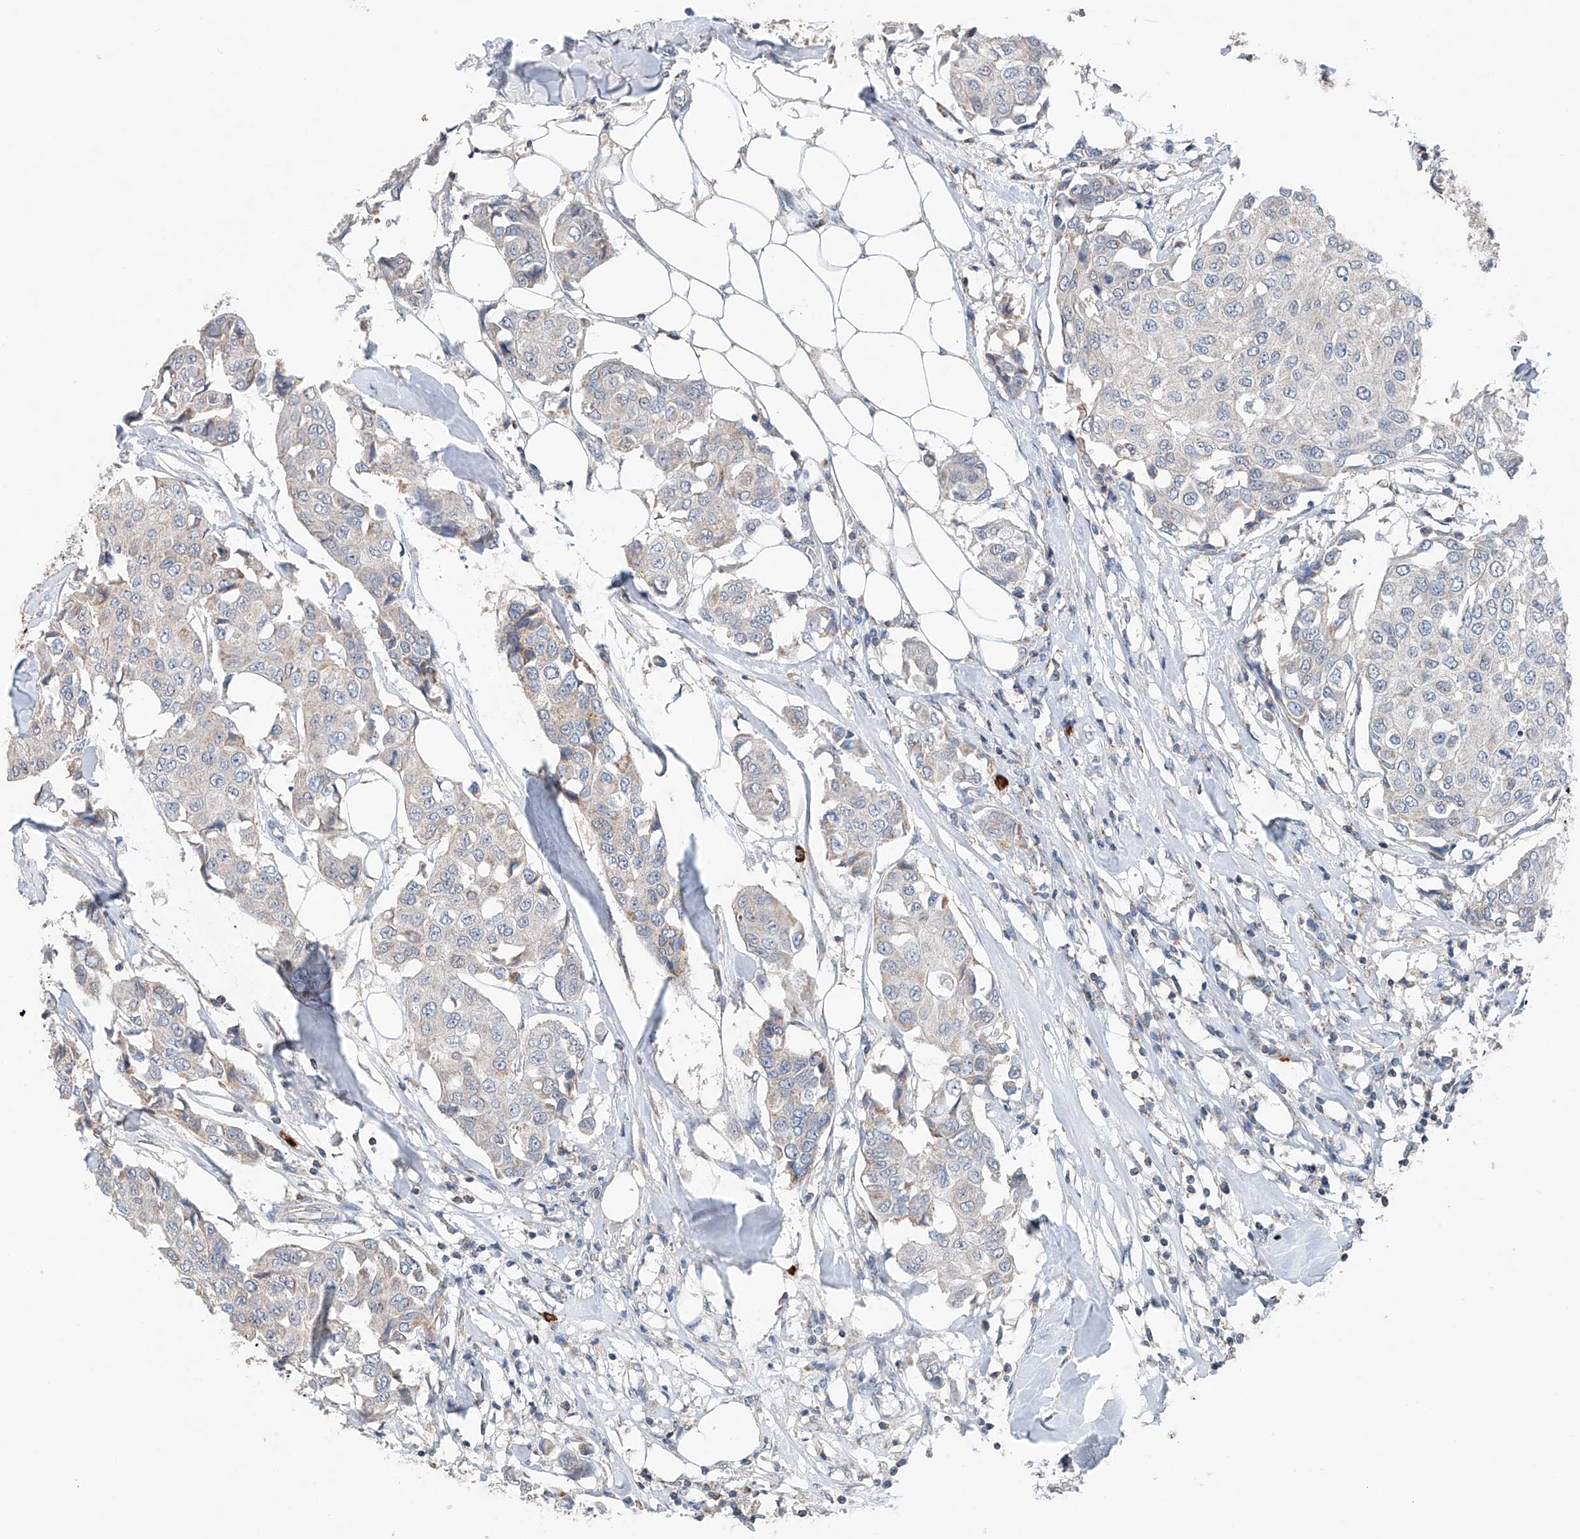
{"staining": {"intensity": "negative", "quantity": "none", "location": "none"}, "tissue": "breast cancer", "cell_type": "Tumor cells", "image_type": "cancer", "snomed": [{"axis": "morphology", "description": "Duct carcinoma"}, {"axis": "topography", "description": "Breast"}], "caption": "Immunohistochemical staining of human breast invasive ductal carcinoma displays no significant positivity in tumor cells.", "gene": "KLF15", "patient": {"sex": "female", "age": 80}}